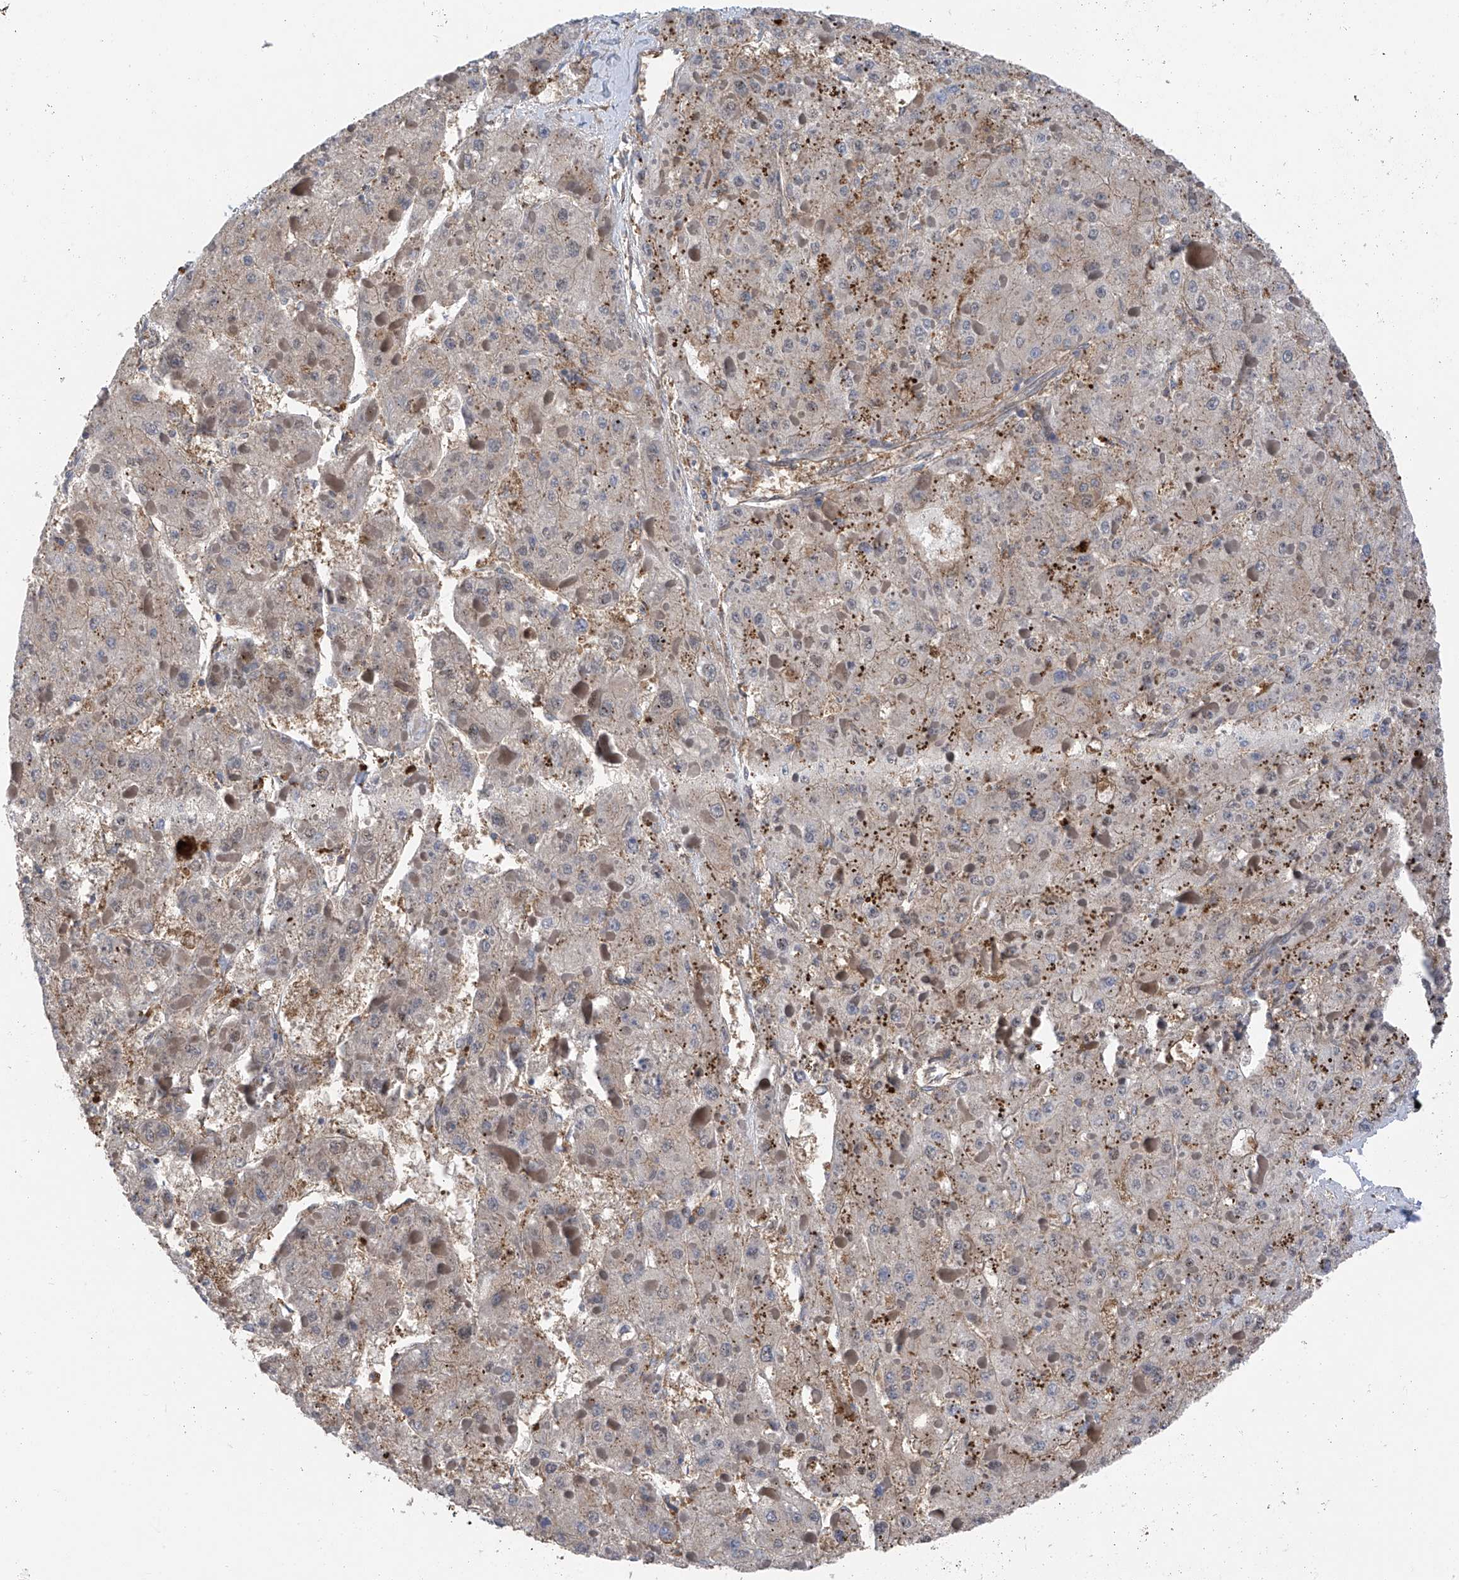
{"staining": {"intensity": "weak", "quantity": "<25%", "location": "cytoplasmic/membranous"}, "tissue": "liver cancer", "cell_type": "Tumor cells", "image_type": "cancer", "snomed": [{"axis": "morphology", "description": "Carcinoma, Hepatocellular, NOS"}, {"axis": "topography", "description": "Liver"}], "caption": "Immunohistochemical staining of human hepatocellular carcinoma (liver) displays no significant expression in tumor cells. (Brightfield microscopy of DAB immunohistochemistry (IHC) at high magnification).", "gene": "CHPF", "patient": {"sex": "female", "age": 73}}